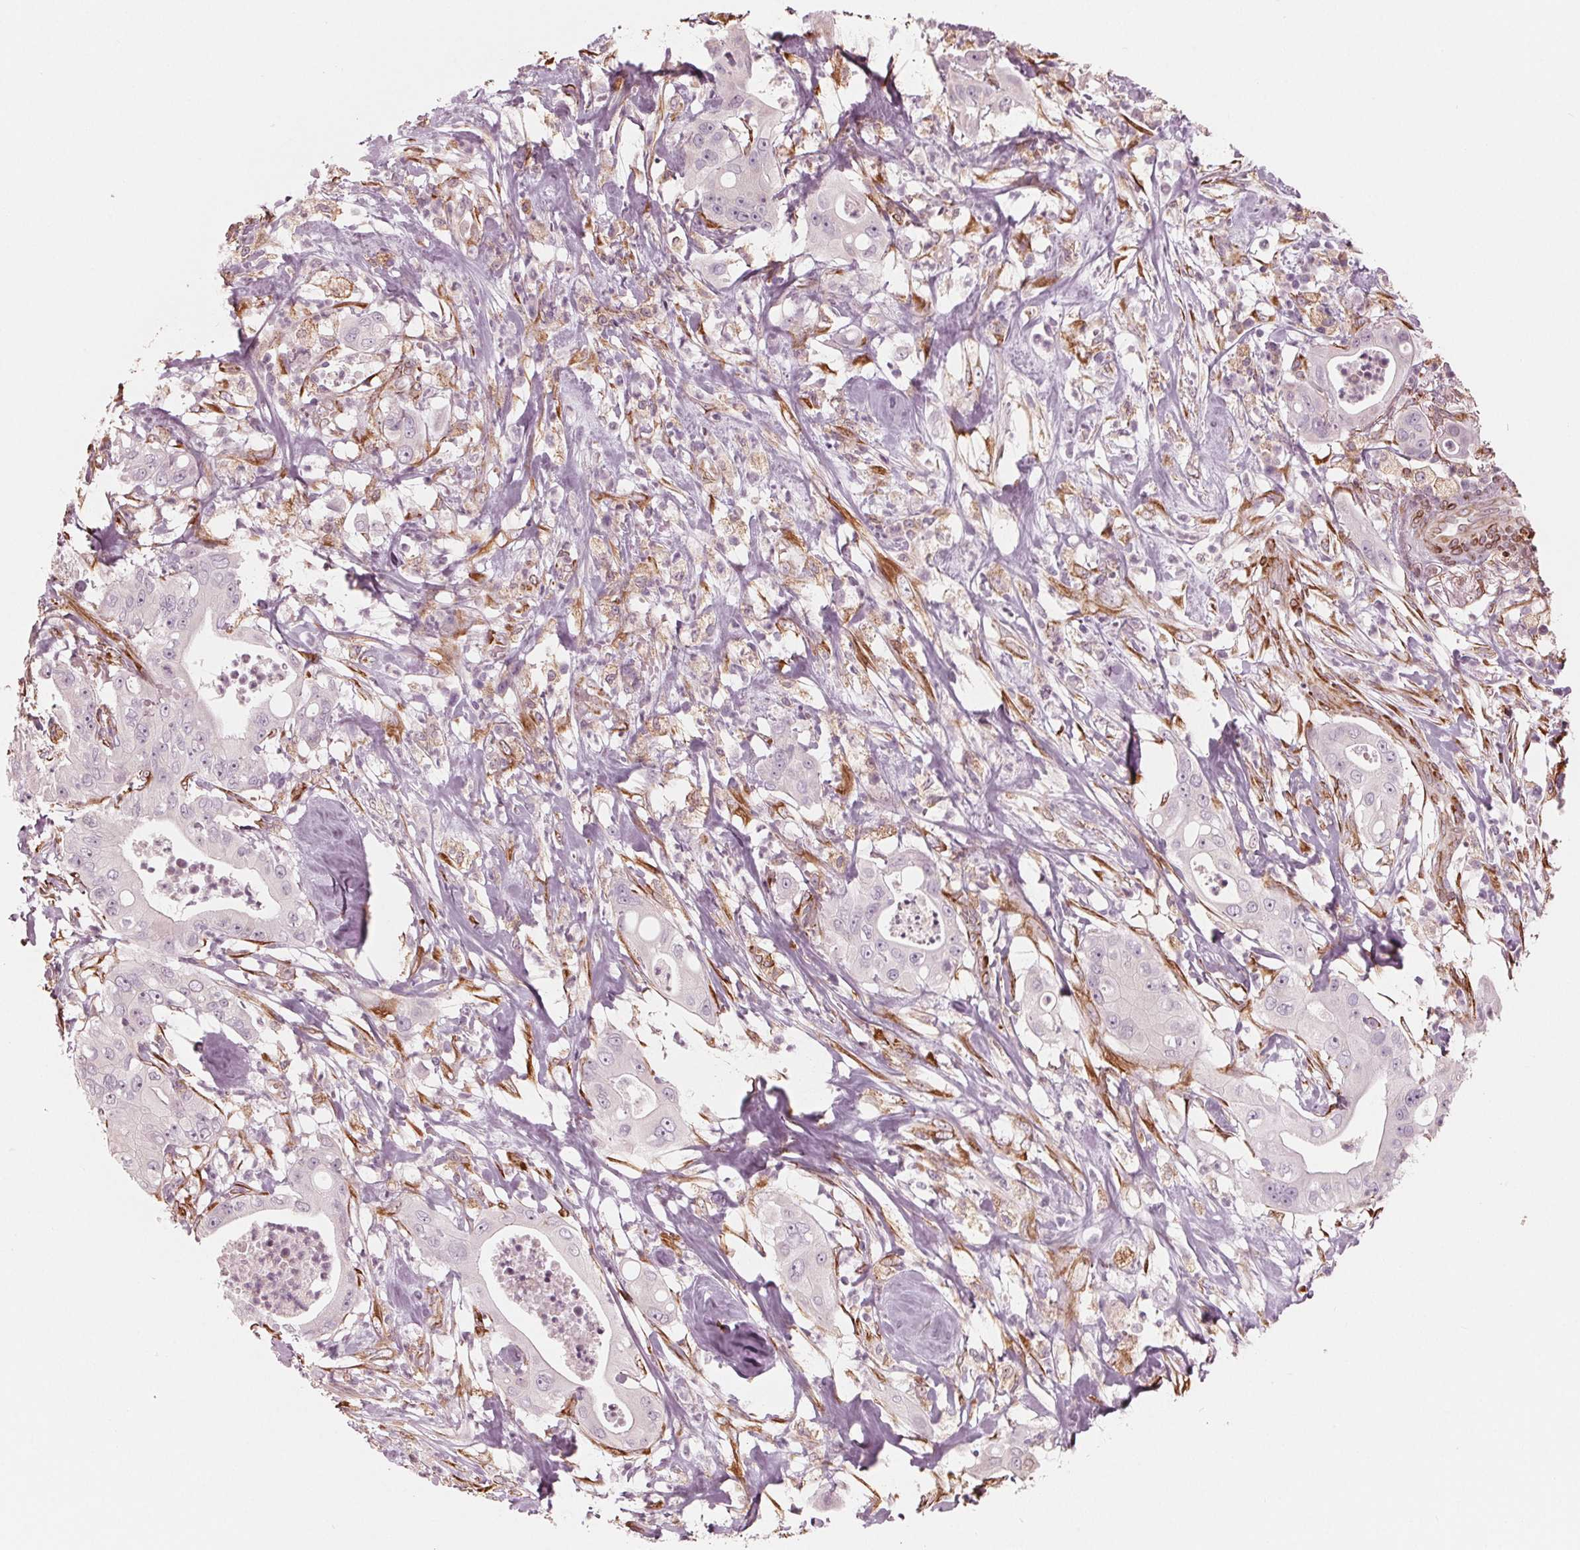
{"staining": {"intensity": "negative", "quantity": "none", "location": "none"}, "tissue": "pancreatic cancer", "cell_type": "Tumor cells", "image_type": "cancer", "snomed": [{"axis": "morphology", "description": "Adenocarcinoma, NOS"}, {"axis": "topography", "description": "Pancreas"}], "caption": "Tumor cells show no significant protein staining in adenocarcinoma (pancreatic).", "gene": "IKBIP", "patient": {"sex": "male", "age": 71}}